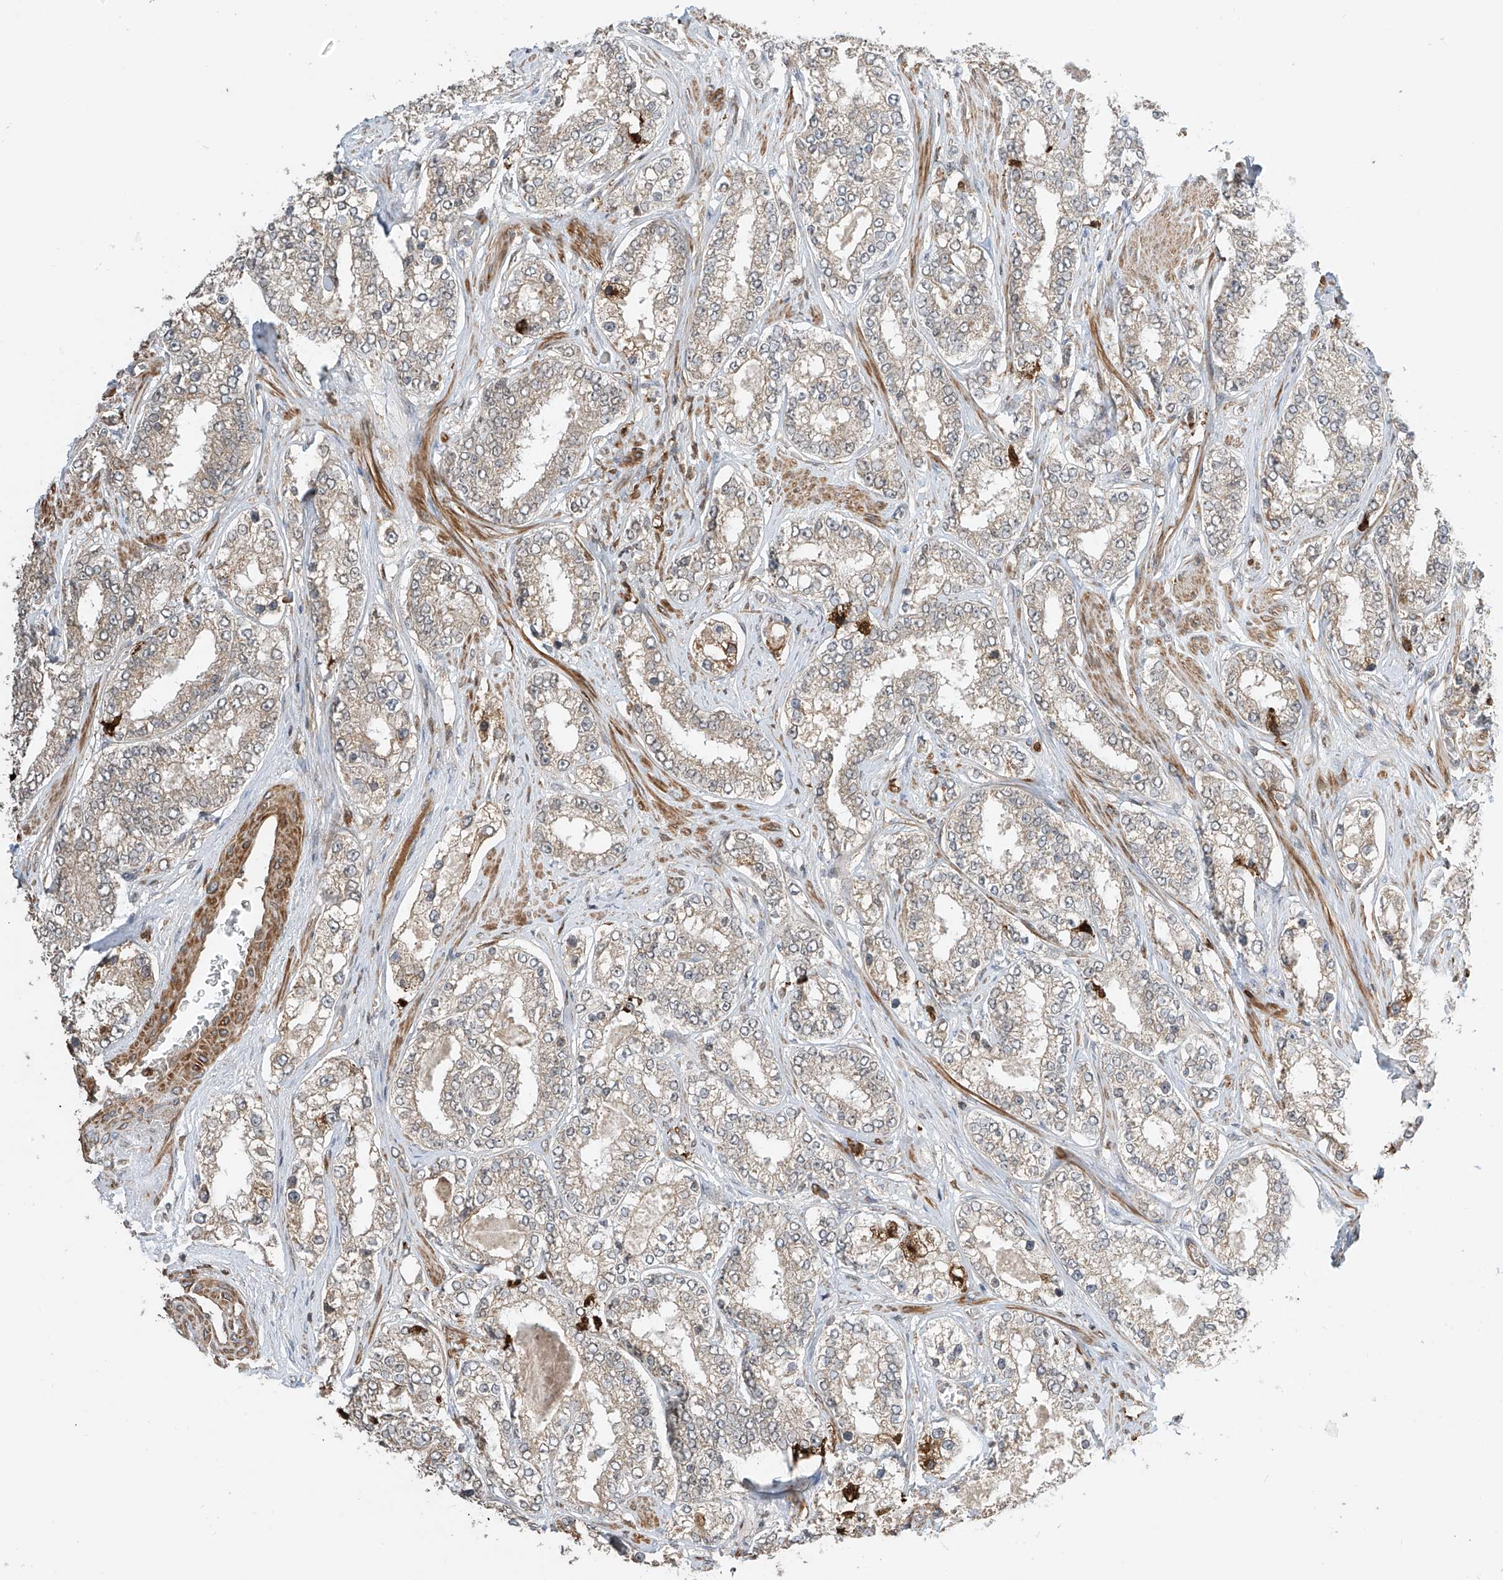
{"staining": {"intensity": "weak", "quantity": "25%-75%", "location": "cytoplasmic/membranous"}, "tissue": "prostate cancer", "cell_type": "Tumor cells", "image_type": "cancer", "snomed": [{"axis": "morphology", "description": "Normal tissue, NOS"}, {"axis": "morphology", "description": "Adenocarcinoma, High grade"}, {"axis": "topography", "description": "Prostate"}], "caption": "Protein positivity by IHC shows weak cytoplasmic/membranous expression in about 25%-75% of tumor cells in prostate high-grade adenocarcinoma. (brown staining indicates protein expression, while blue staining denotes nuclei).", "gene": "ATAD2B", "patient": {"sex": "male", "age": 83}}